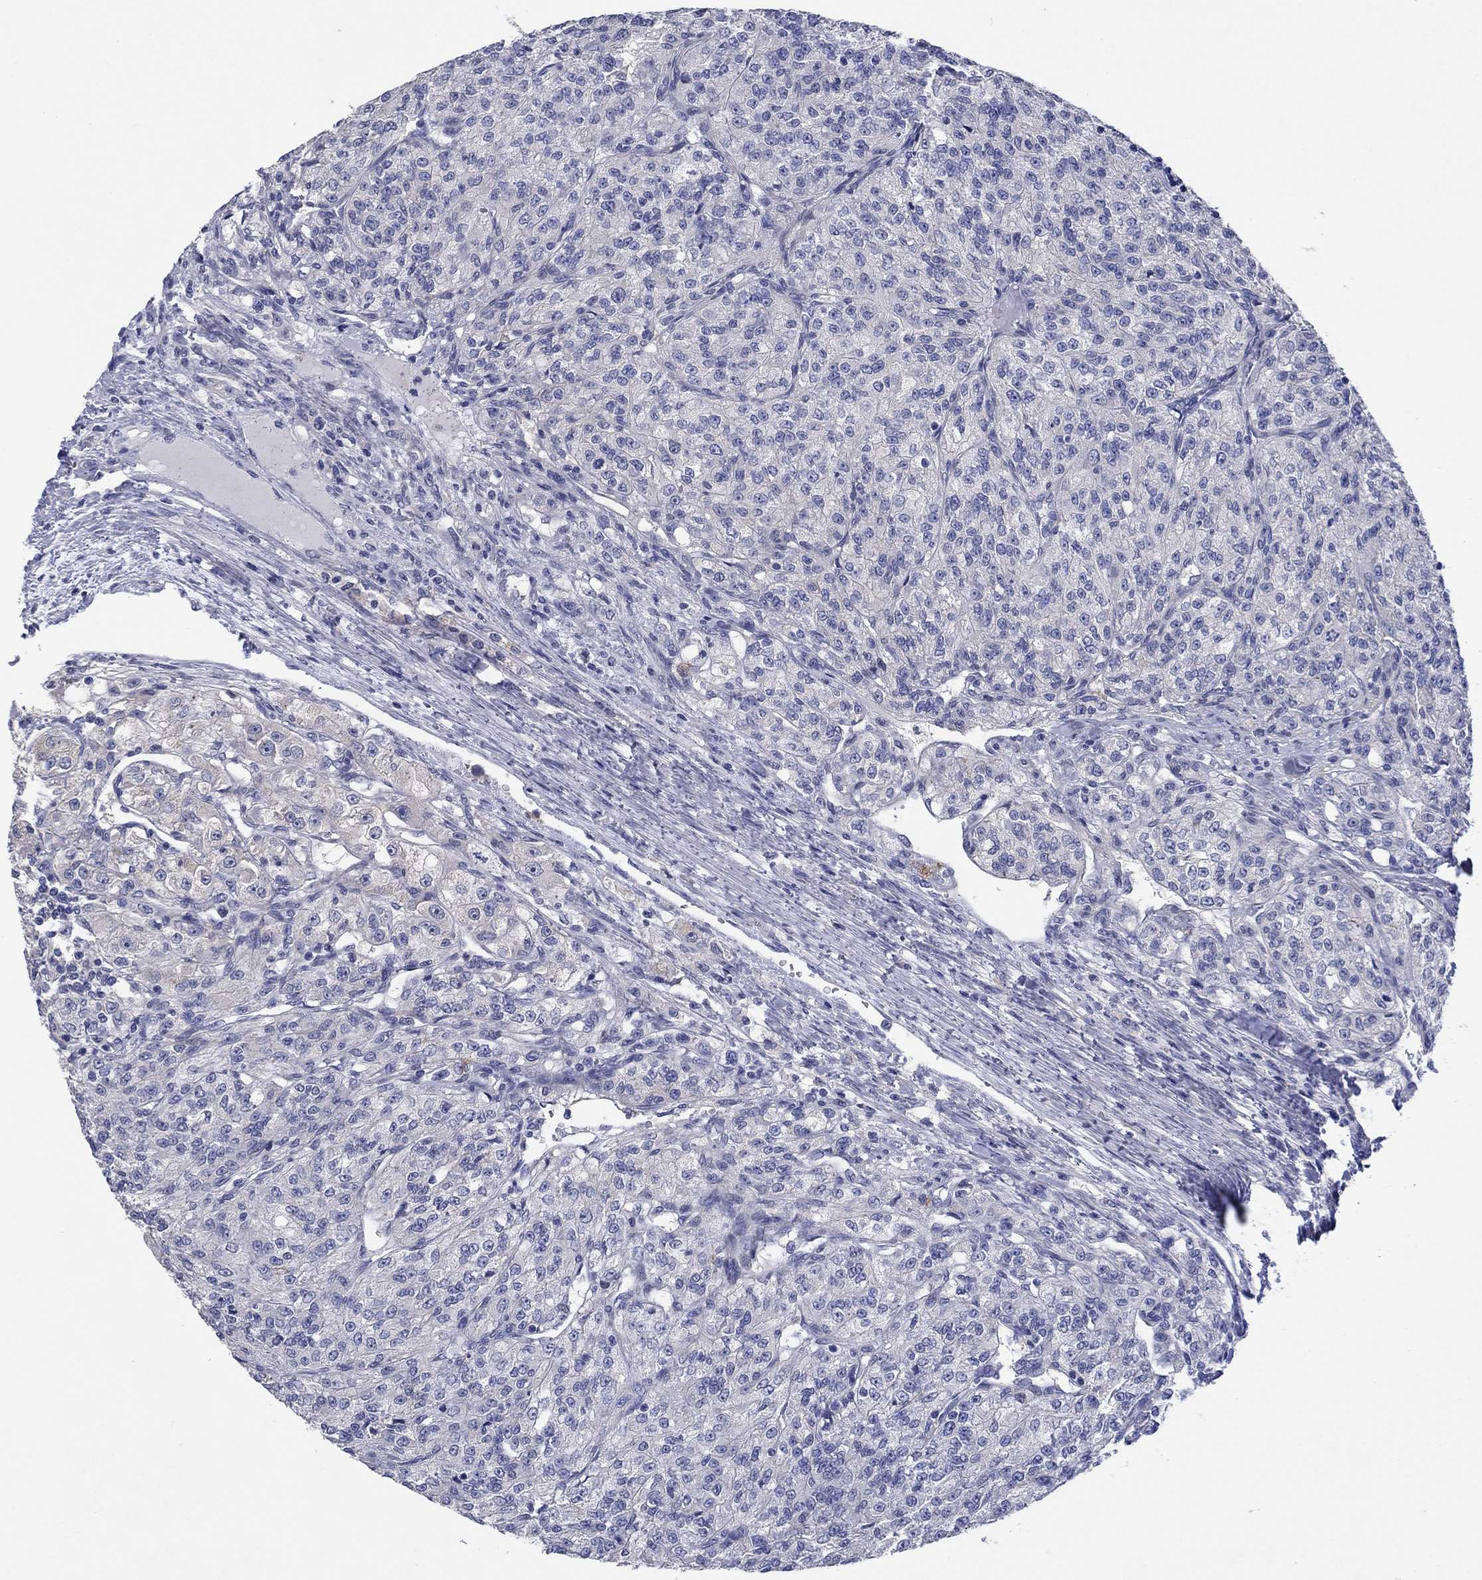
{"staining": {"intensity": "negative", "quantity": "none", "location": "none"}, "tissue": "renal cancer", "cell_type": "Tumor cells", "image_type": "cancer", "snomed": [{"axis": "morphology", "description": "Adenocarcinoma, NOS"}, {"axis": "topography", "description": "Kidney"}], "caption": "Tumor cells are negative for brown protein staining in renal adenocarcinoma.", "gene": "HDC", "patient": {"sex": "female", "age": 63}}